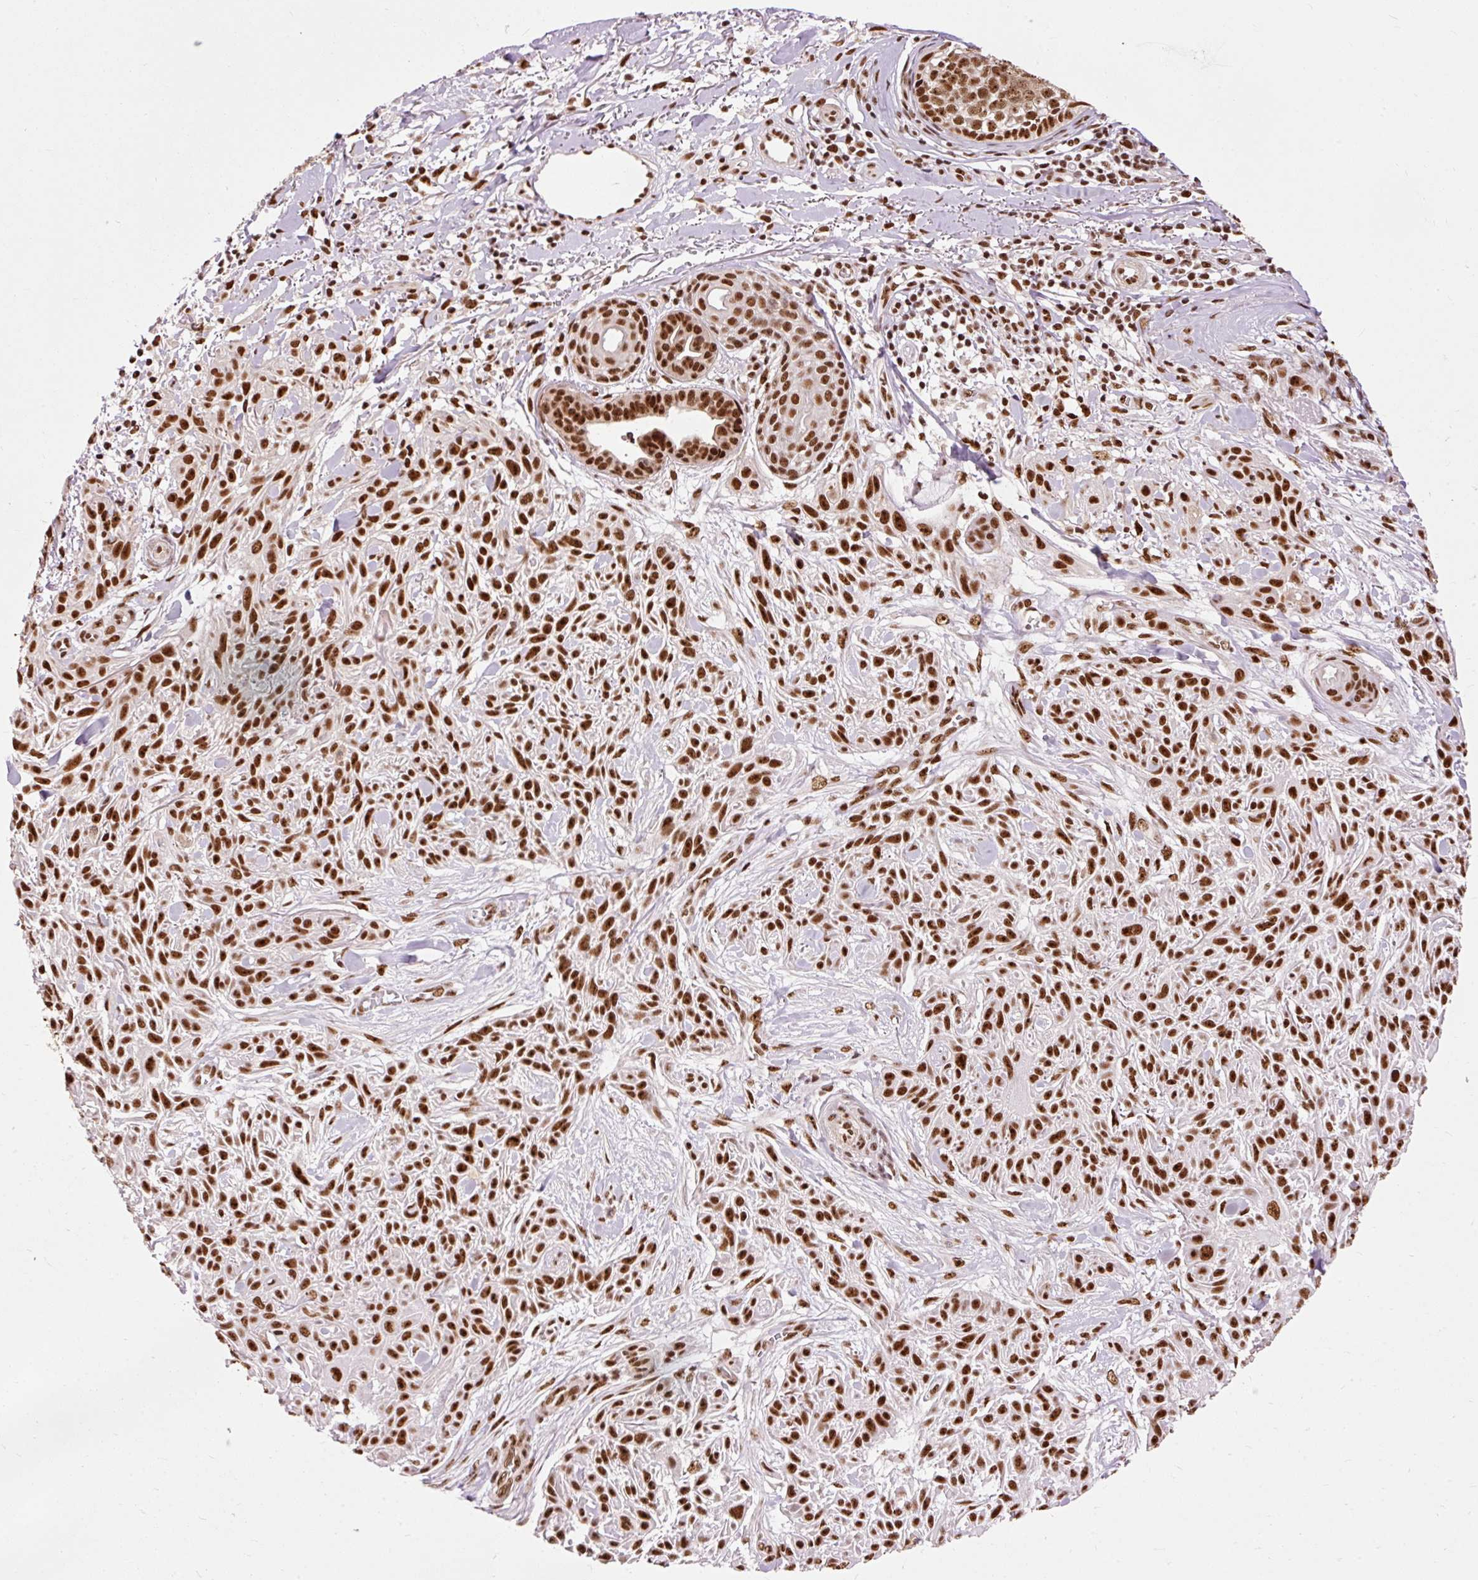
{"staining": {"intensity": "strong", "quantity": ">75%", "location": "nuclear"}, "tissue": "skin cancer", "cell_type": "Tumor cells", "image_type": "cancer", "snomed": [{"axis": "morphology", "description": "Squamous cell carcinoma, NOS"}, {"axis": "topography", "description": "Skin"}], "caption": "Skin squamous cell carcinoma tissue shows strong nuclear expression in approximately >75% of tumor cells The staining was performed using DAB (3,3'-diaminobenzidine), with brown indicating positive protein expression. Nuclei are stained blue with hematoxylin.", "gene": "ZBTB44", "patient": {"sex": "male", "age": 86}}